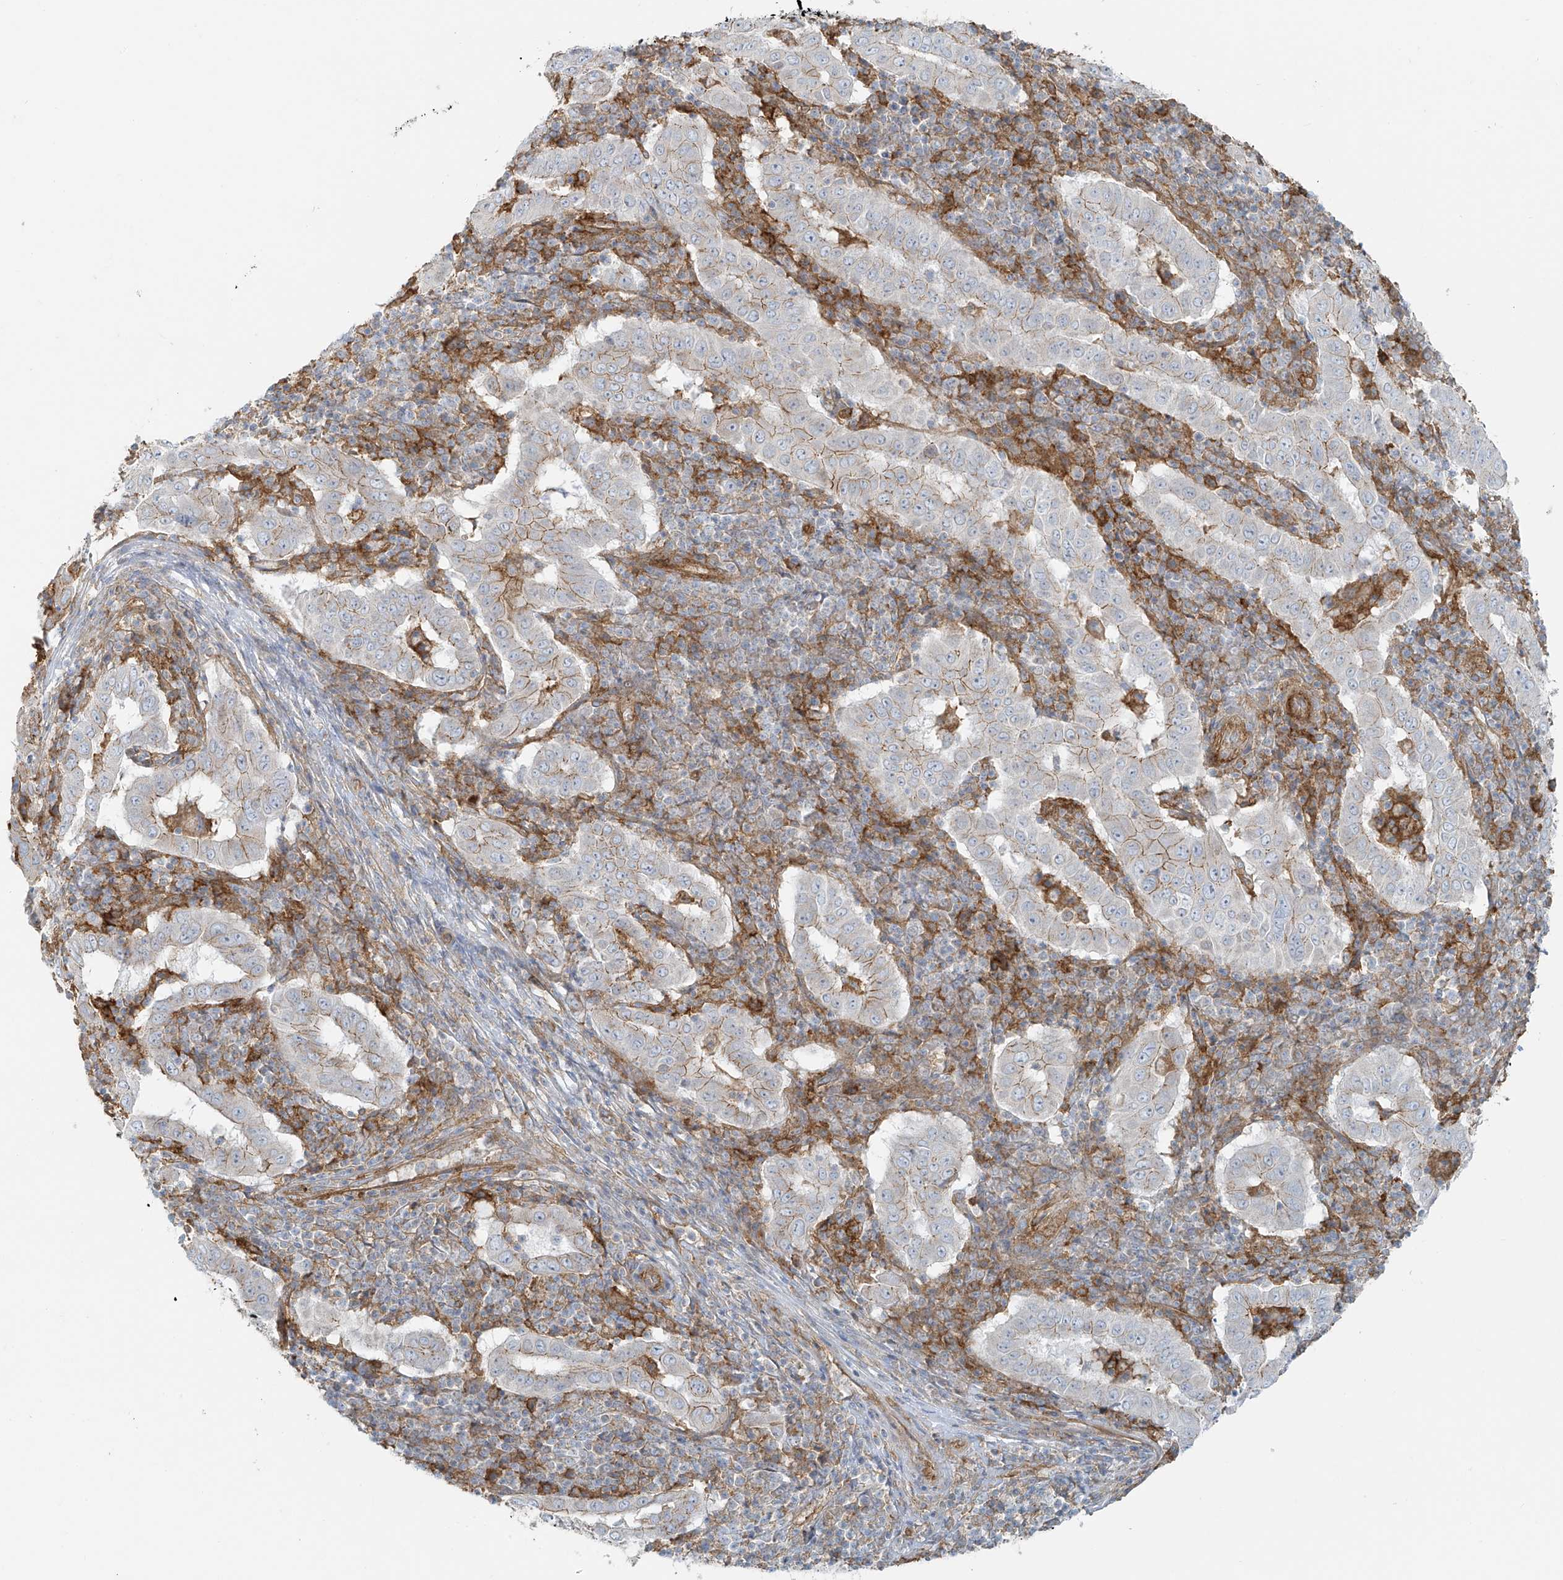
{"staining": {"intensity": "weak", "quantity": "25%-75%", "location": "cytoplasmic/membranous"}, "tissue": "pancreatic cancer", "cell_type": "Tumor cells", "image_type": "cancer", "snomed": [{"axis": "morphology", "description": "Adenocarcinoma, NOS"}, {"axis": "topography", "description": "Pancreas"}], "caption": "Immunohistochemistry (IHC) (DAB (3,3'-diaminobenzidine)) staining of human pancreatic cancer (adenocarcinoma) demonstrates weak cytoplasmic/membranous protein staining in approximately 25%-75% of tumor cells. The staining was performed using DAB to visualize the protein expression in brown, while the nuclei were stained in blue with hematoxylin (Magnification: 20x).", "gene": "VAMP5", "patient": {"sex": "male", "age": 63}}